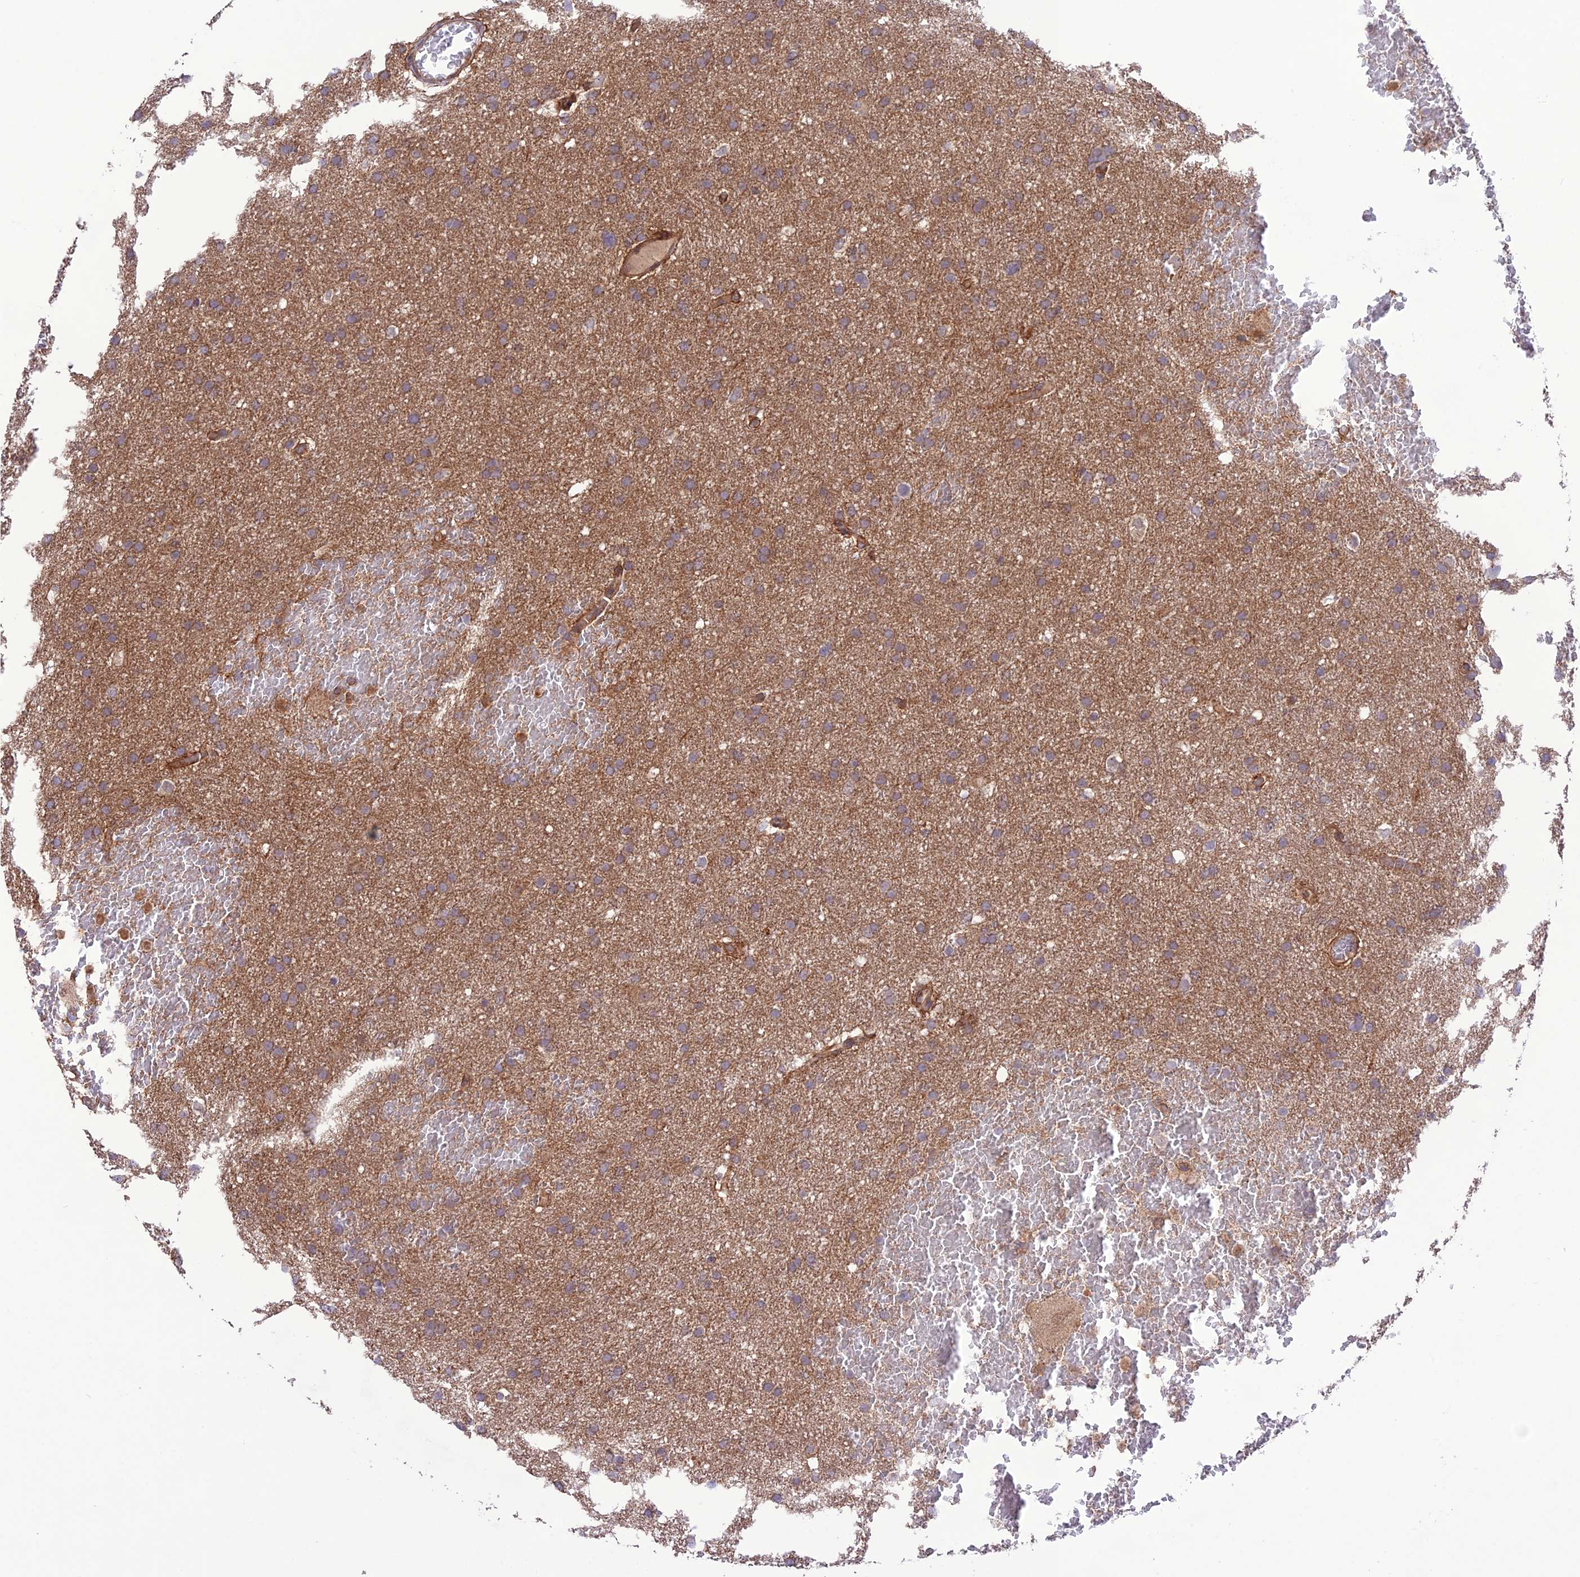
{"staining": {"intensity": "weak", "quantity": "25%-75%", "location": "cytoplasmic/membranous"}, "tissue": "glioma", "cell_type": "Tumor cells", "image_type": "cancer", "snomed": [{"axis": "morphology", "description": "Glioma, malignant, High grade"}, {"axis": "topography", "description": "Cerebral cortex"}], "caption": "Malignant high-grade glioma tissue demonstrates weak cytoplasmic/membranous expression in about 25%-75% of tumor cells, visualized by immunohistochemistry.", "gene": "FCHSD1", "patient": {"sex": "female", "age": 36}}